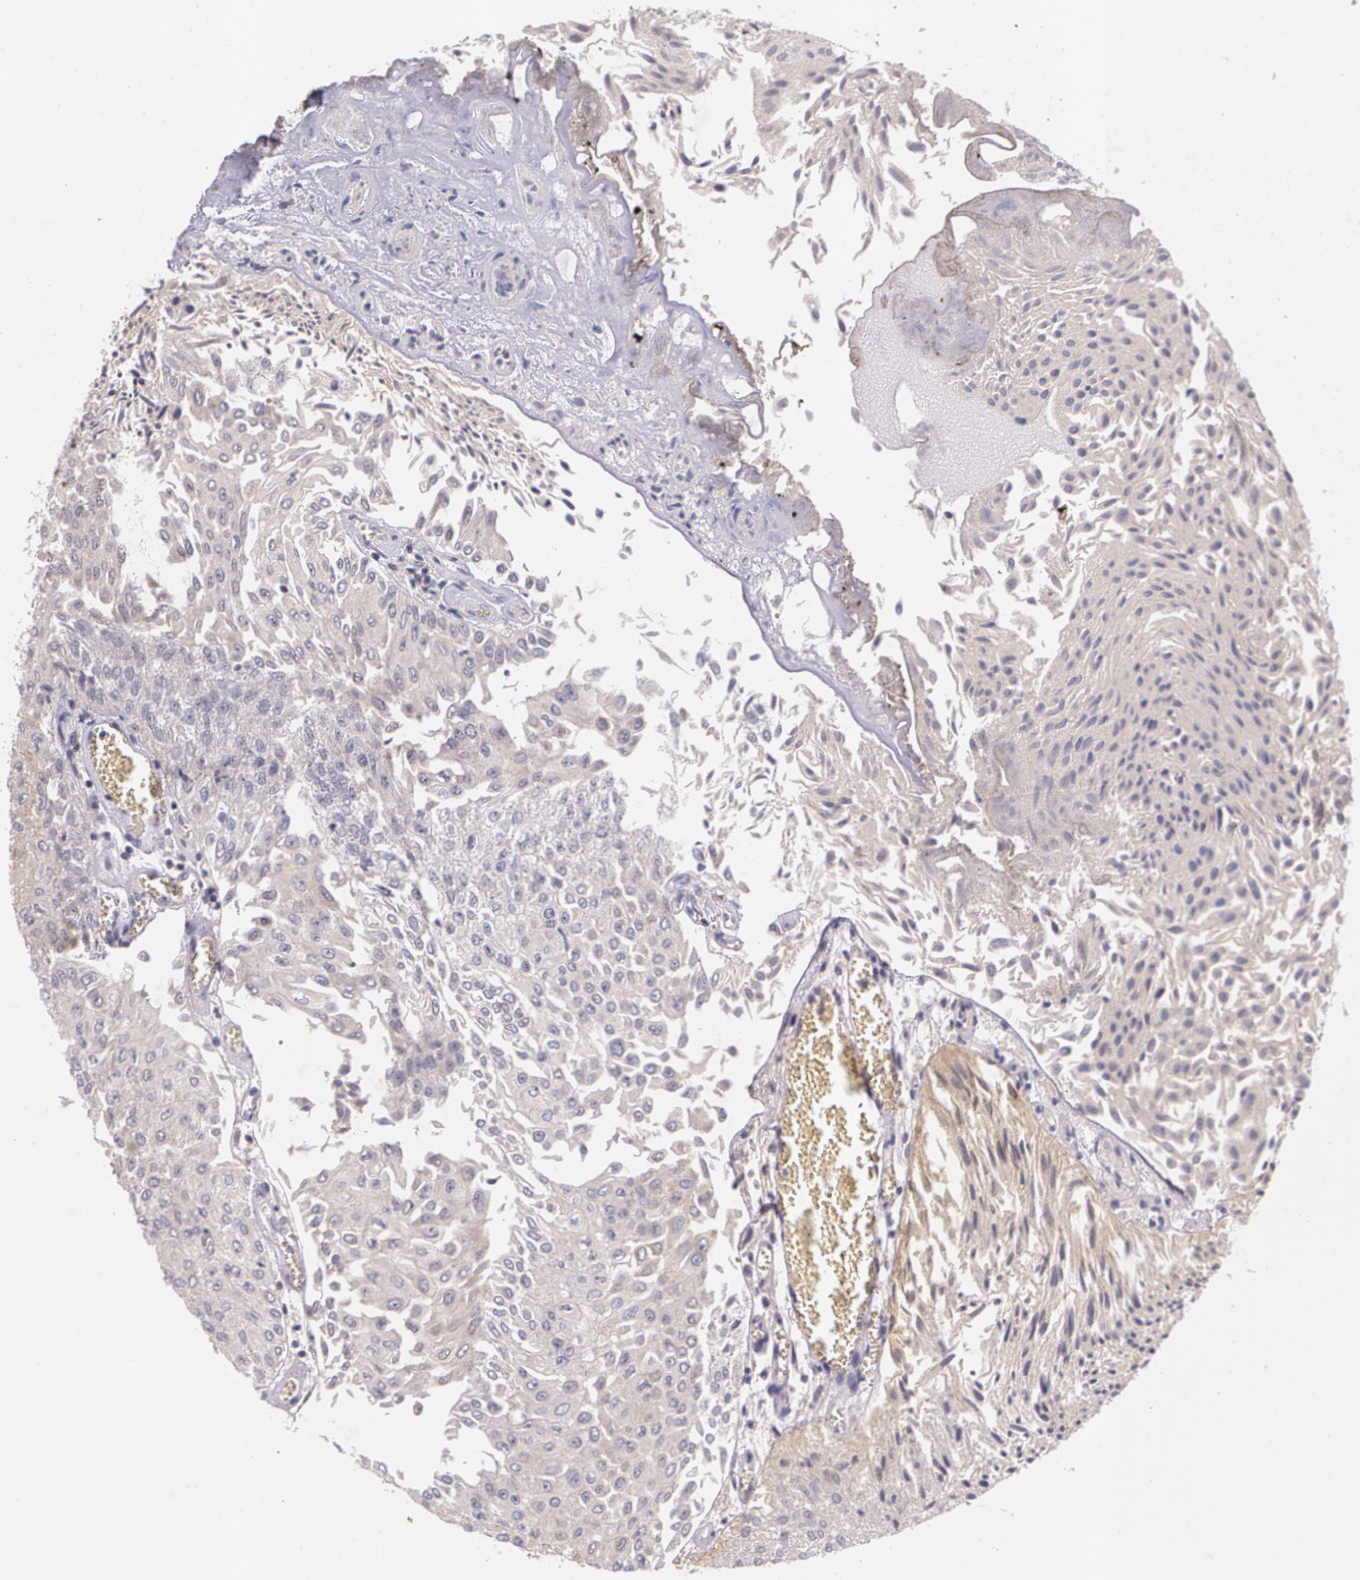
{"staining": {"intensity": "weak", "quantity": ">75%", "location": "cytoplasmic/membranous"}, "tissue": "urothelial cancer", "cell_type": "Tumor cells", "image_type": "cancer", "snomed": [{"axis": "morphology", "description": "Urothelial carcinoma, Low grade"}, {"axis": "topography", "description": "Urinary bladder"}], "caption": "Urothelial cancer stained for a protein (brown) exhibits weak cytoplasmic/membranous positive staining in about >75% of tumor cells.", "gene": "TM4SF1", "patient": {"sex": "male", "age": 86}}